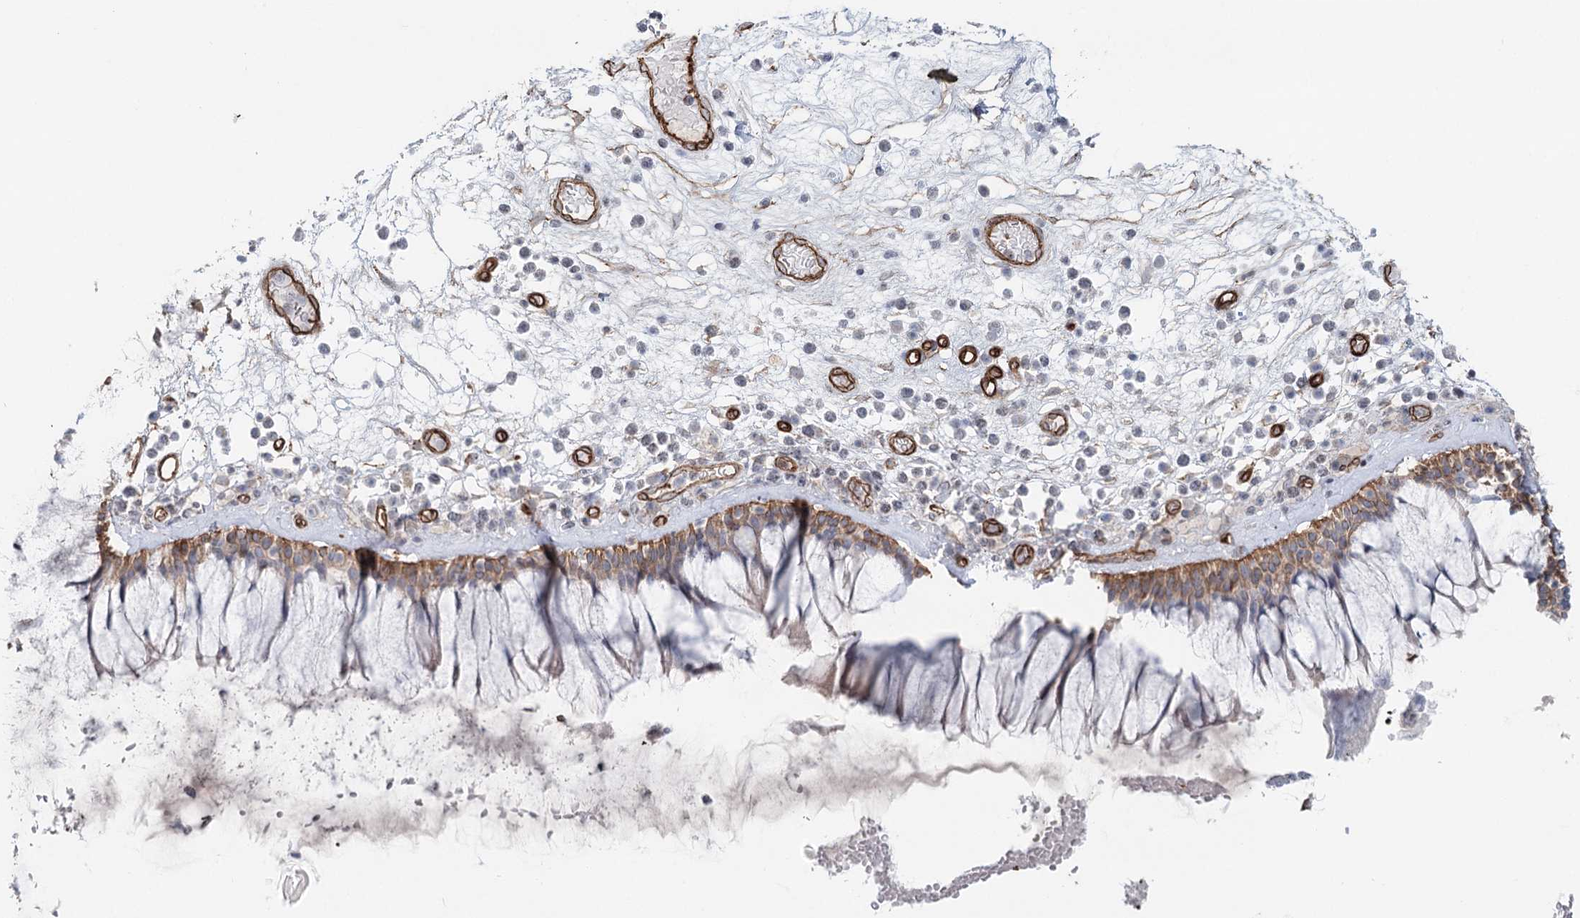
{"staining": {"intensity": "moderate", "quantity": "25%-75%", "location": "cytoplasmic/membranous"}, "tissue": "nasopharynx", "cell_type": "Respiratory epithelial cells", "image_type": "normal", "snomed": [{"axis": "morphology", "description": "Normal tissue, NOS"}, {"axis": "morphology", "description": "Inflammation, NOS"}, {"axis": "topography", "description": "Nasopharynx"}], "caption": "Respiratory epithelial cells show moderate cytoplasmic/membranous expression in about 25%-75% of cells in benign nasopharynx. The staining was performed using DAB, with brown indicating positive protein expression. Nuclei are stained blue with hematoxylin.", "gene": "ZFYVE28", "patient": {"sex": "male", "age": 70}}